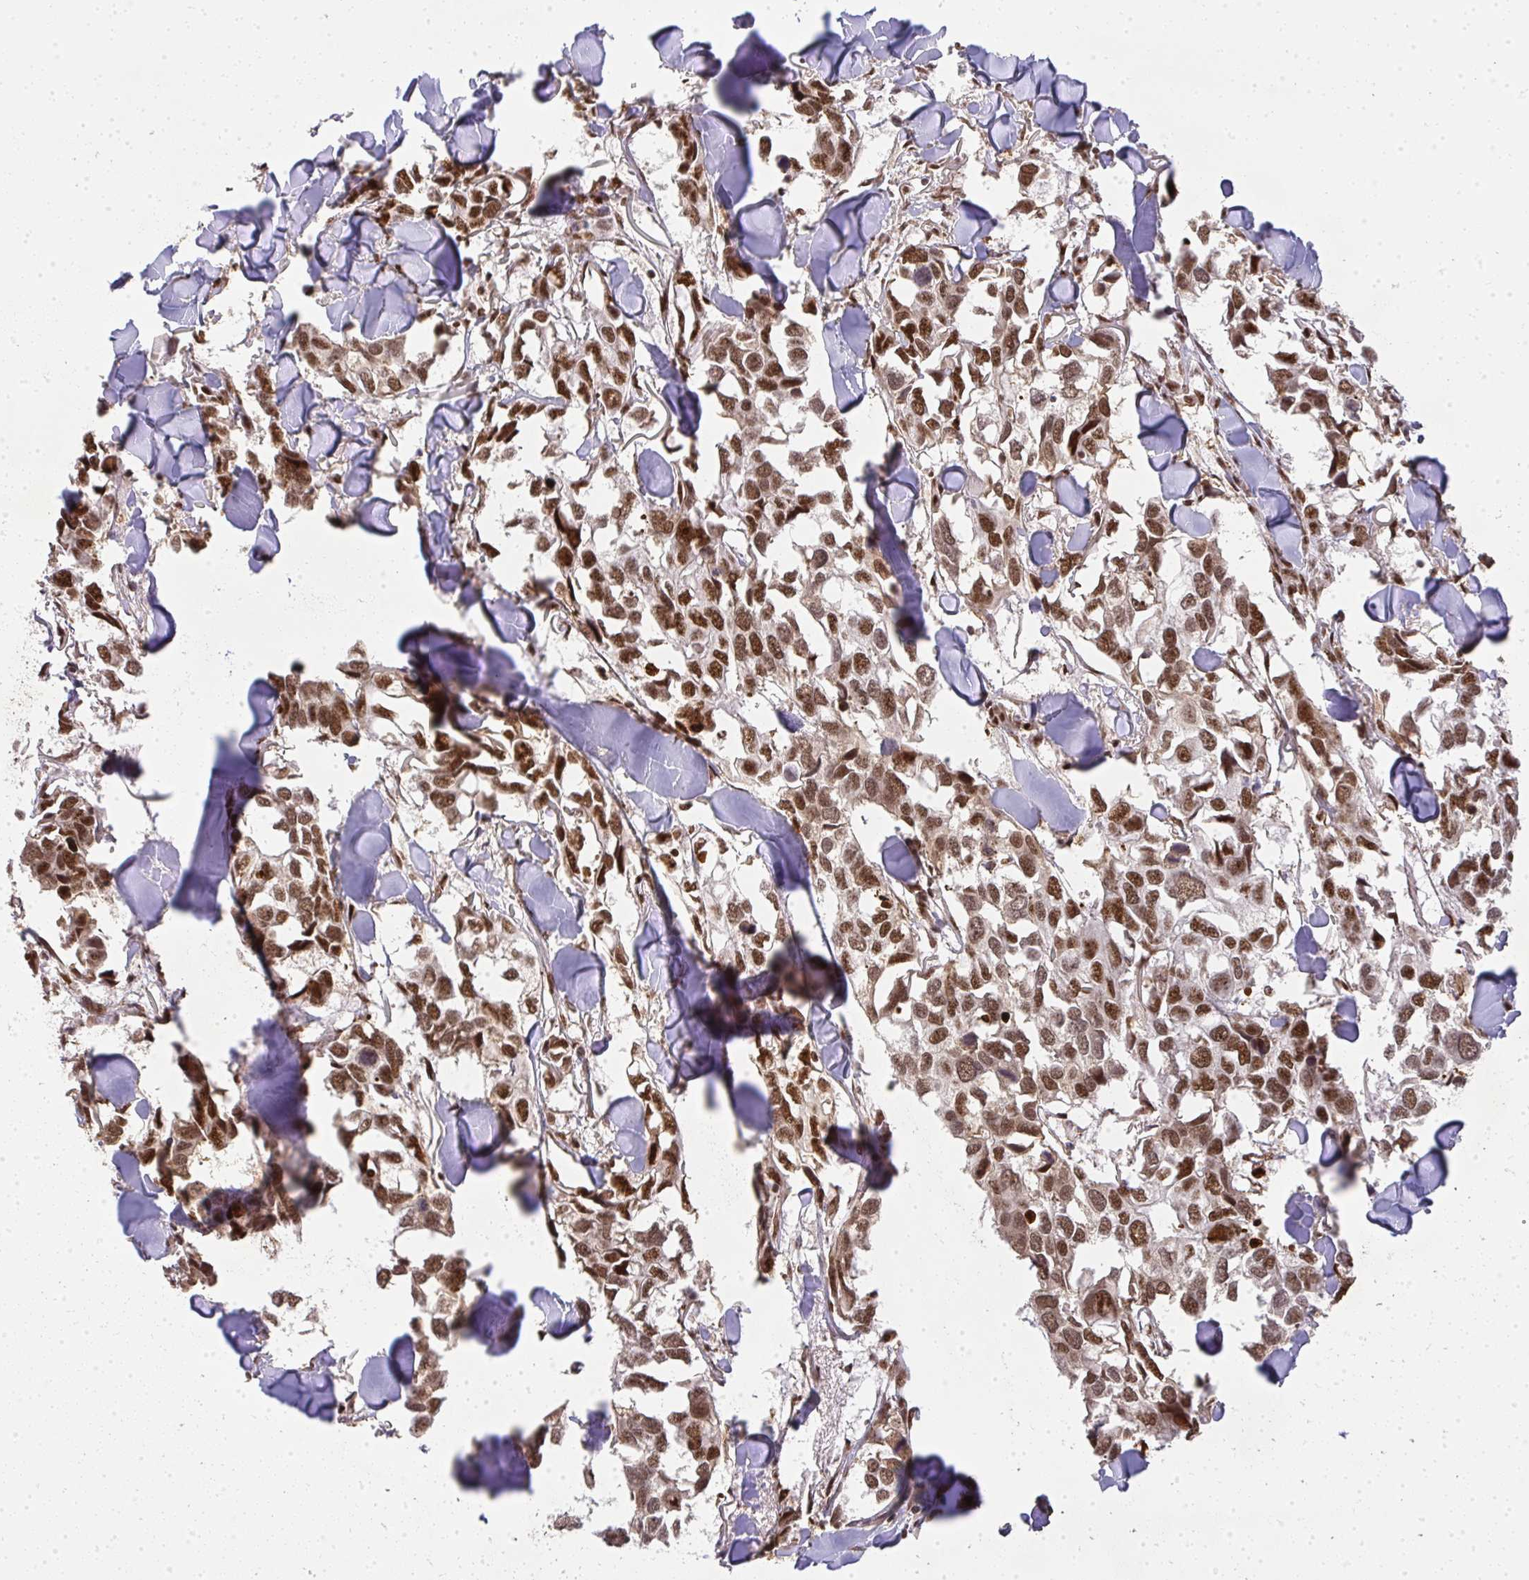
{"staining": {"intensity": "moderate", "quantity": ">75%", "location": "nuclear"}, "tissue": "breast cancer", "cell_type": "Tumor cells", "image_type": "cancer", "snomed": [{"axis": "morphology", "description": "Duct carcinoma"}, {"axis": "topography", "description": "Breast"}], "caption": "Immunohistochemistry (IHC) (DAB (3,3'-diaminobenzidine)) staining of human breast invasive ductal carcinoma demonstrates moderate nuclear protein staining in about >75% of tumor cells. (DAB (3,3'-diaminobenzidine) IHC, brown staining for protein, blue staining for nuclei).", "gene": "U2AF1", "patient": {"sex": "female", "age": 83}}